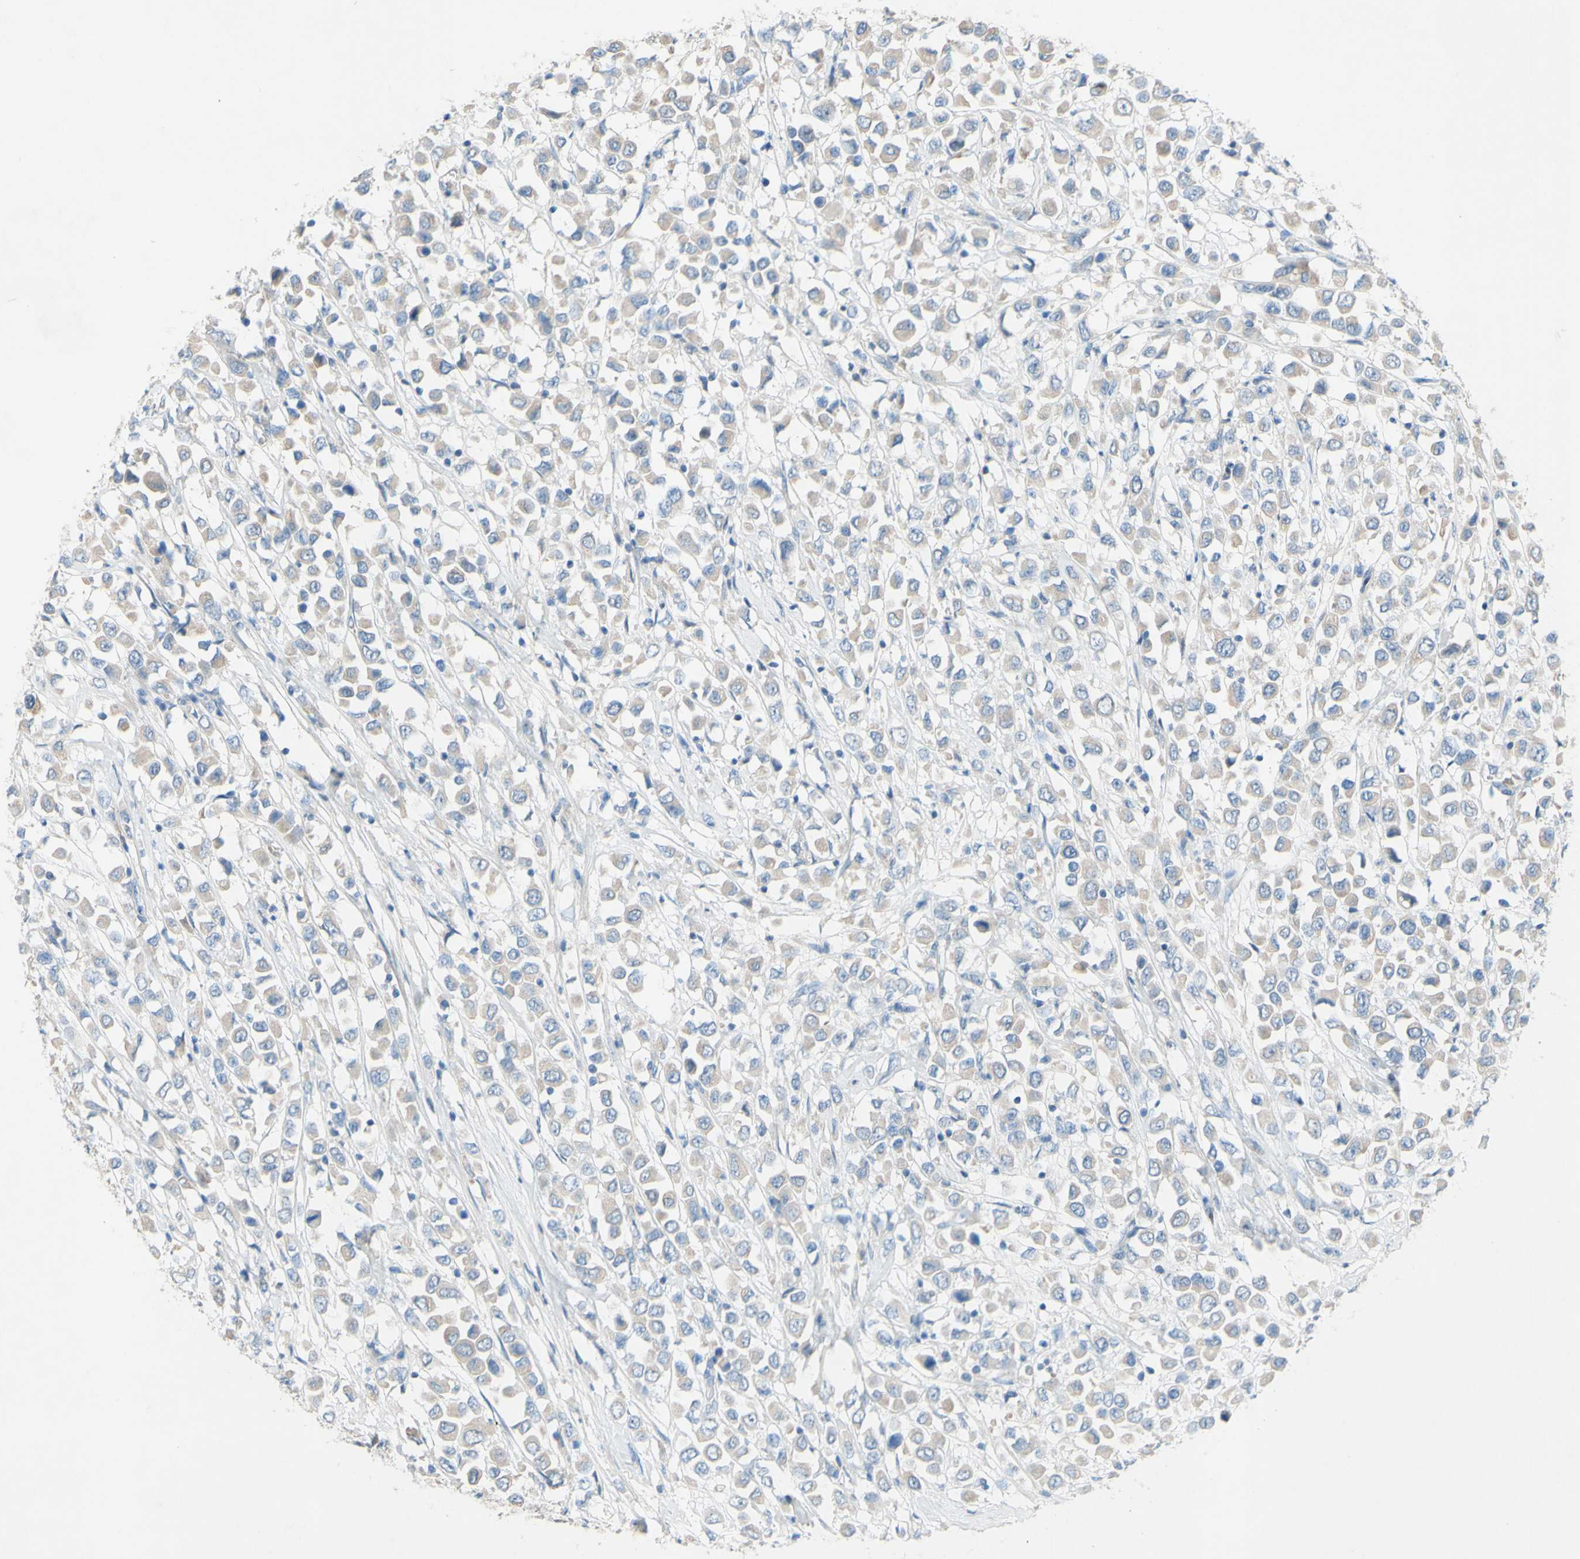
{"staining": {"intensity": "negative", "quantity": "none", "location": "none"}, "tissue": "breast cancer", "cell_type": "Tumor cells", "image_type": "cancer", "snomed": [{"axis": "morphology", "description": "Duct carcinoma"}, {"axis": "topography", "description": "Breast"}], "caption": "IHC photomicrograph of neoplastic tissue: breast cancer (invasive ductal carcinoma) stained with DAB reveals no significant protein expression in tumor cells.", "gene": "ACADL", "patient": {"sex": "female", "age": 61}}